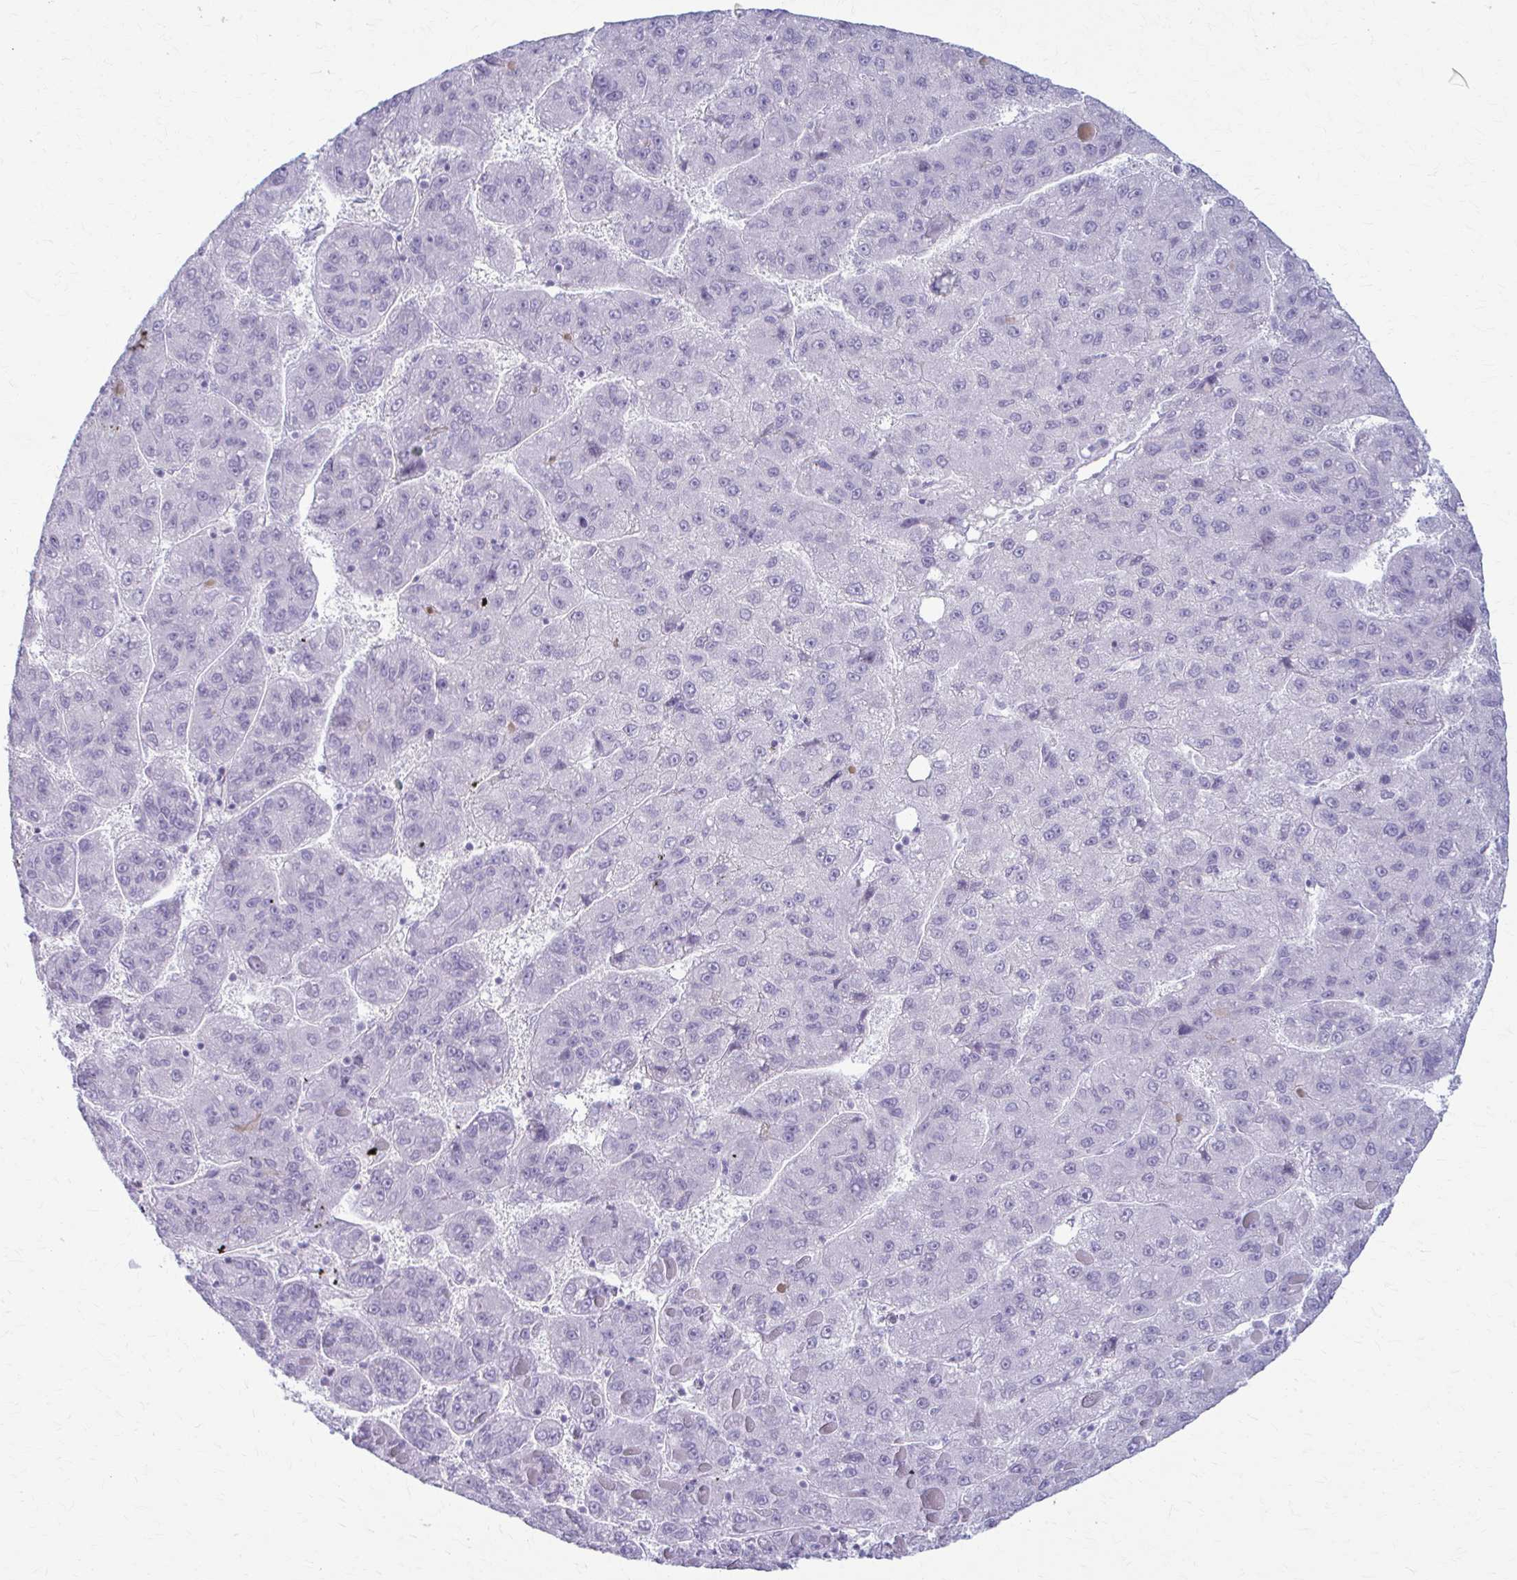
{"staining": {"intensity": "negative", "quantity": "none", "location": "none"}, "tissue": "liver cancer", "cell_type": "Tumor cells", "image_type": "cancer", "snomed": [{"axis": "morphology", "description": "Carcinoma, Hepatocellular, NOS"}, {"axis": "topography", "description": "Liver"}], "caption": "Protein analysis of liver cancer exhibits no significant positivity in tumor cells.", "gene": "PRKRA", "patient": {"sex": "female", "age": 82}}